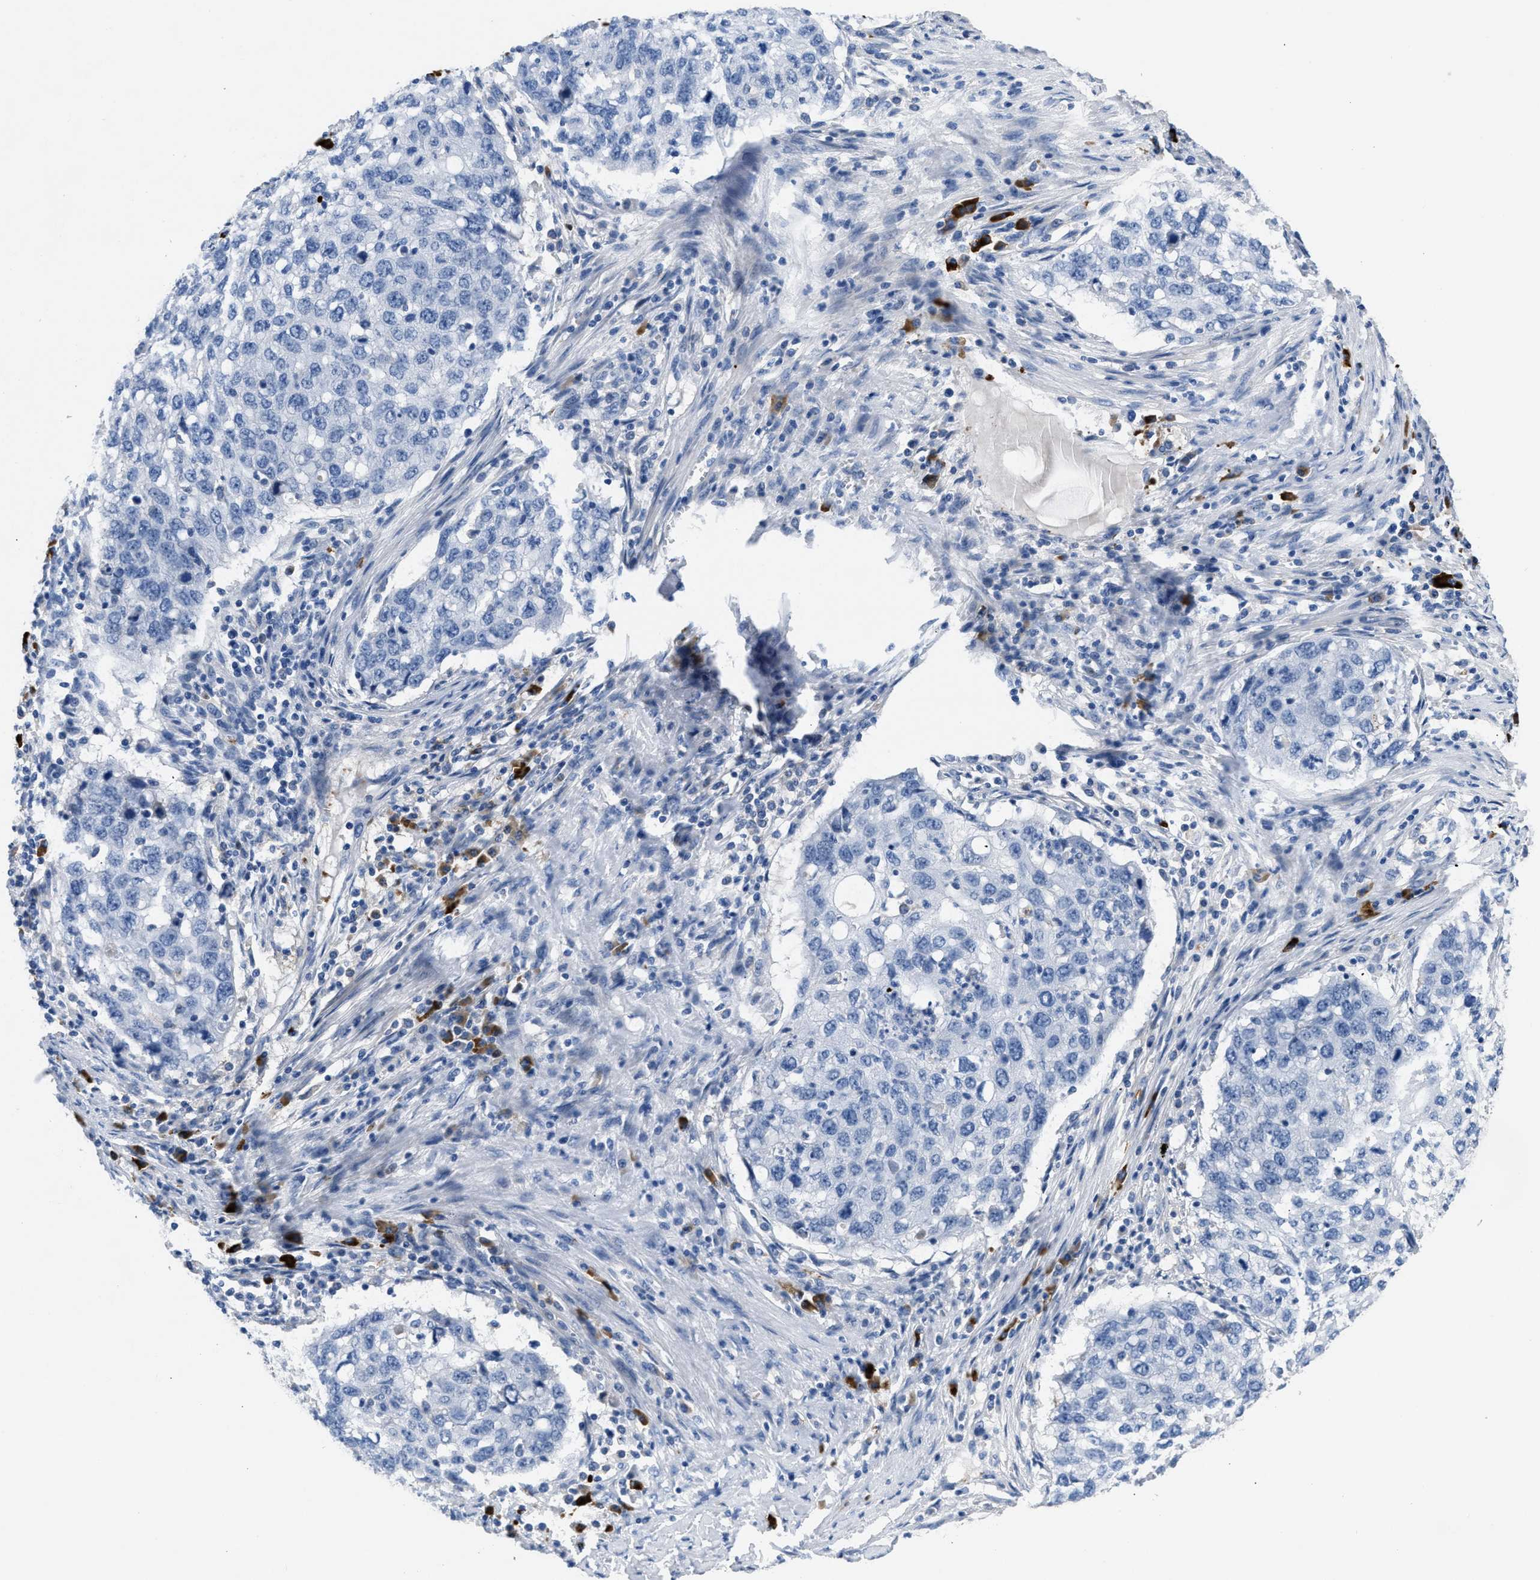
{"staining": {"intensity": "negative", "quantity": "none", "location": "none"}, "tissue": "lung cancer", "cell_type": "Tumor cells", "image_type": "cancer", "snomed": [{"axis": "morphology", "description": "Squamous cell carcinoma, NOS"}, {"axis": "topography", "description": "Lung"}], "caption": "Image shows no significant protein staining in tumor cells of squamous cell carcinoma (lung).", "gene": "FGF18", "patient": {"sex": "female", "age": 63}}